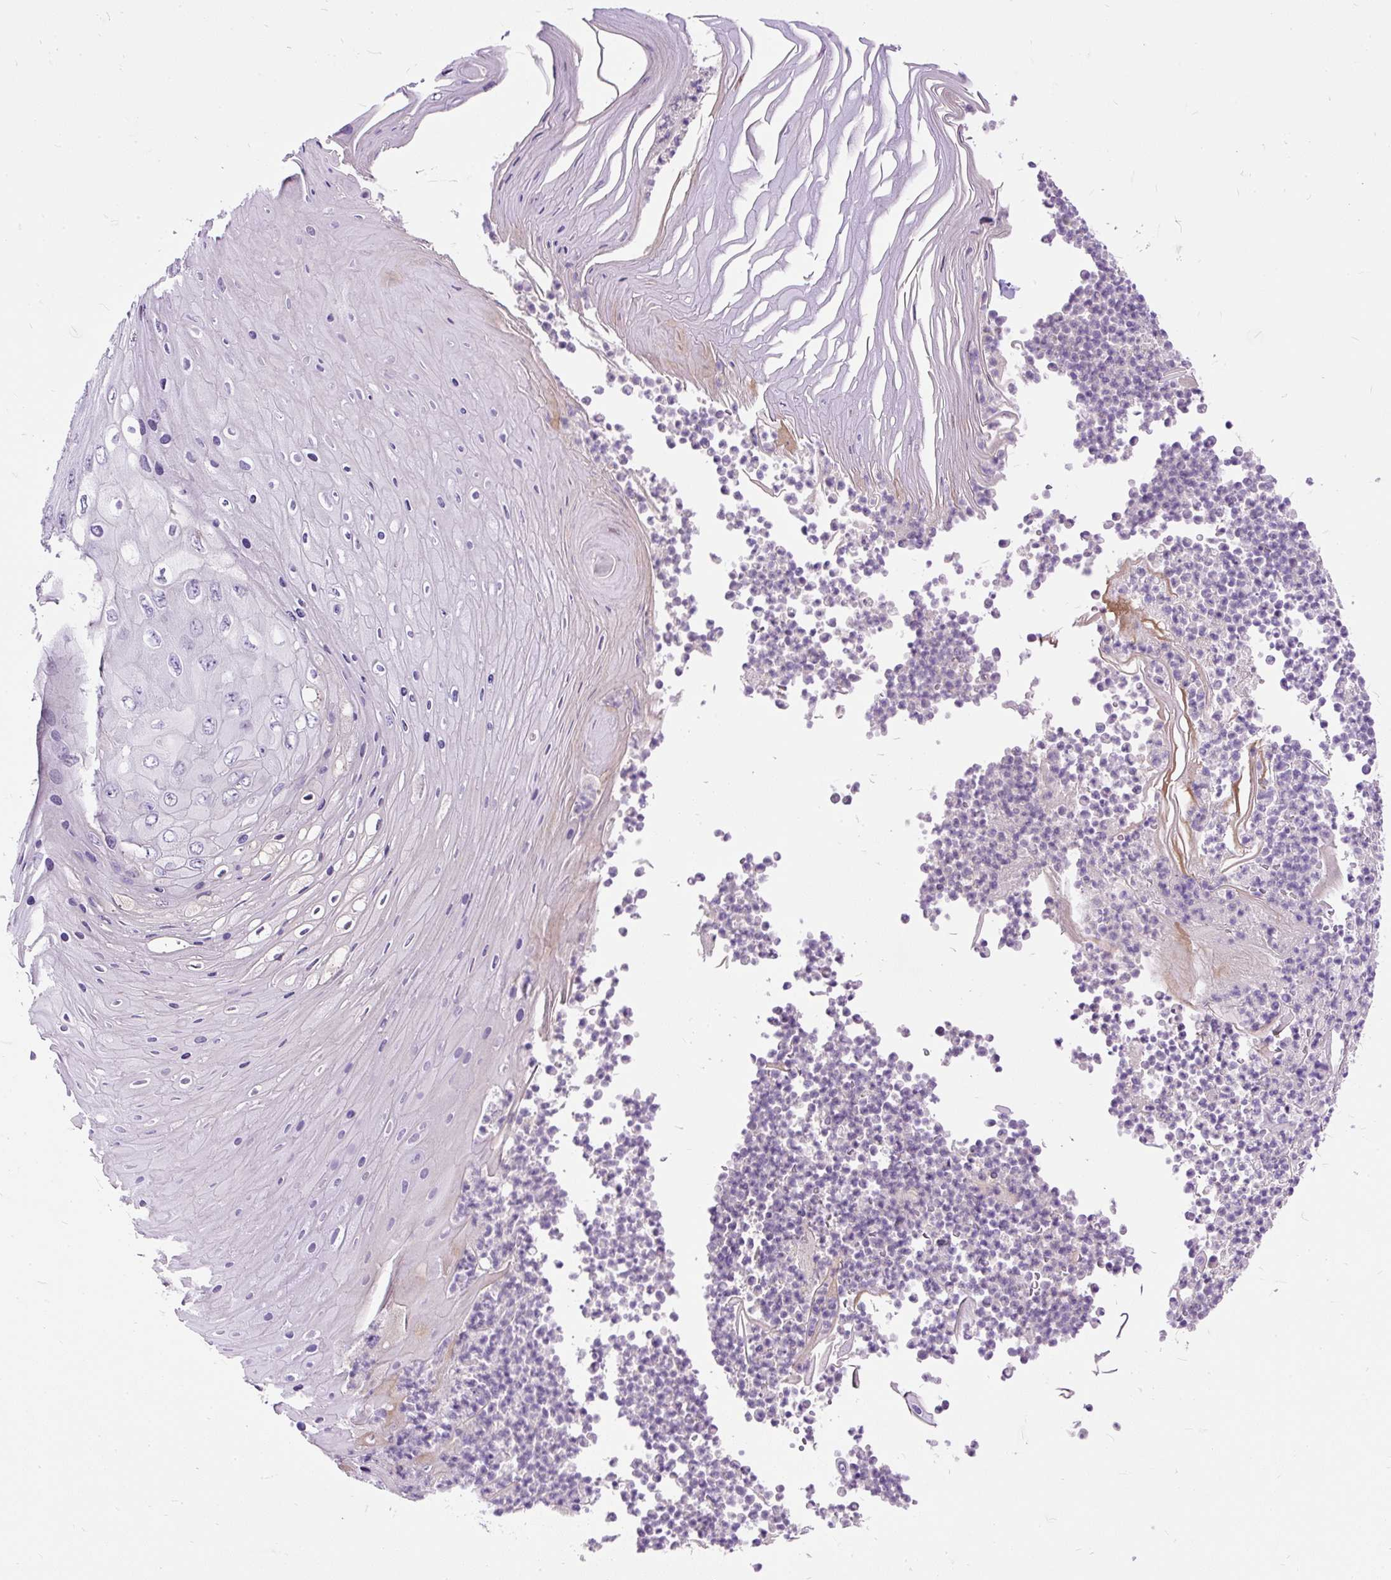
{"staining": {"intensity": "negative", "quantity": "none", "location": "none"}, "tissue": "skin cancer", "cell_type": "Tumor cells", "image_type": "cancer", "snomed": [{"axis": "morphology", "description": "Squamous cell carcinoma, NOS"}, {"axis": "topography", "description": "Skin"}], "caption": "This image is of skin squamous cell carcinoma stained with immunohistochemistry (IHC) to label a protein in brown with the nuclei are counter-stained blue. There is no expression in tumor cells. (Brightfield microscopy of DAB immunohistochemistry at high magnification).", "gene": "KRTAP20-3", "patient": {"sex": "female", "age": 88}}